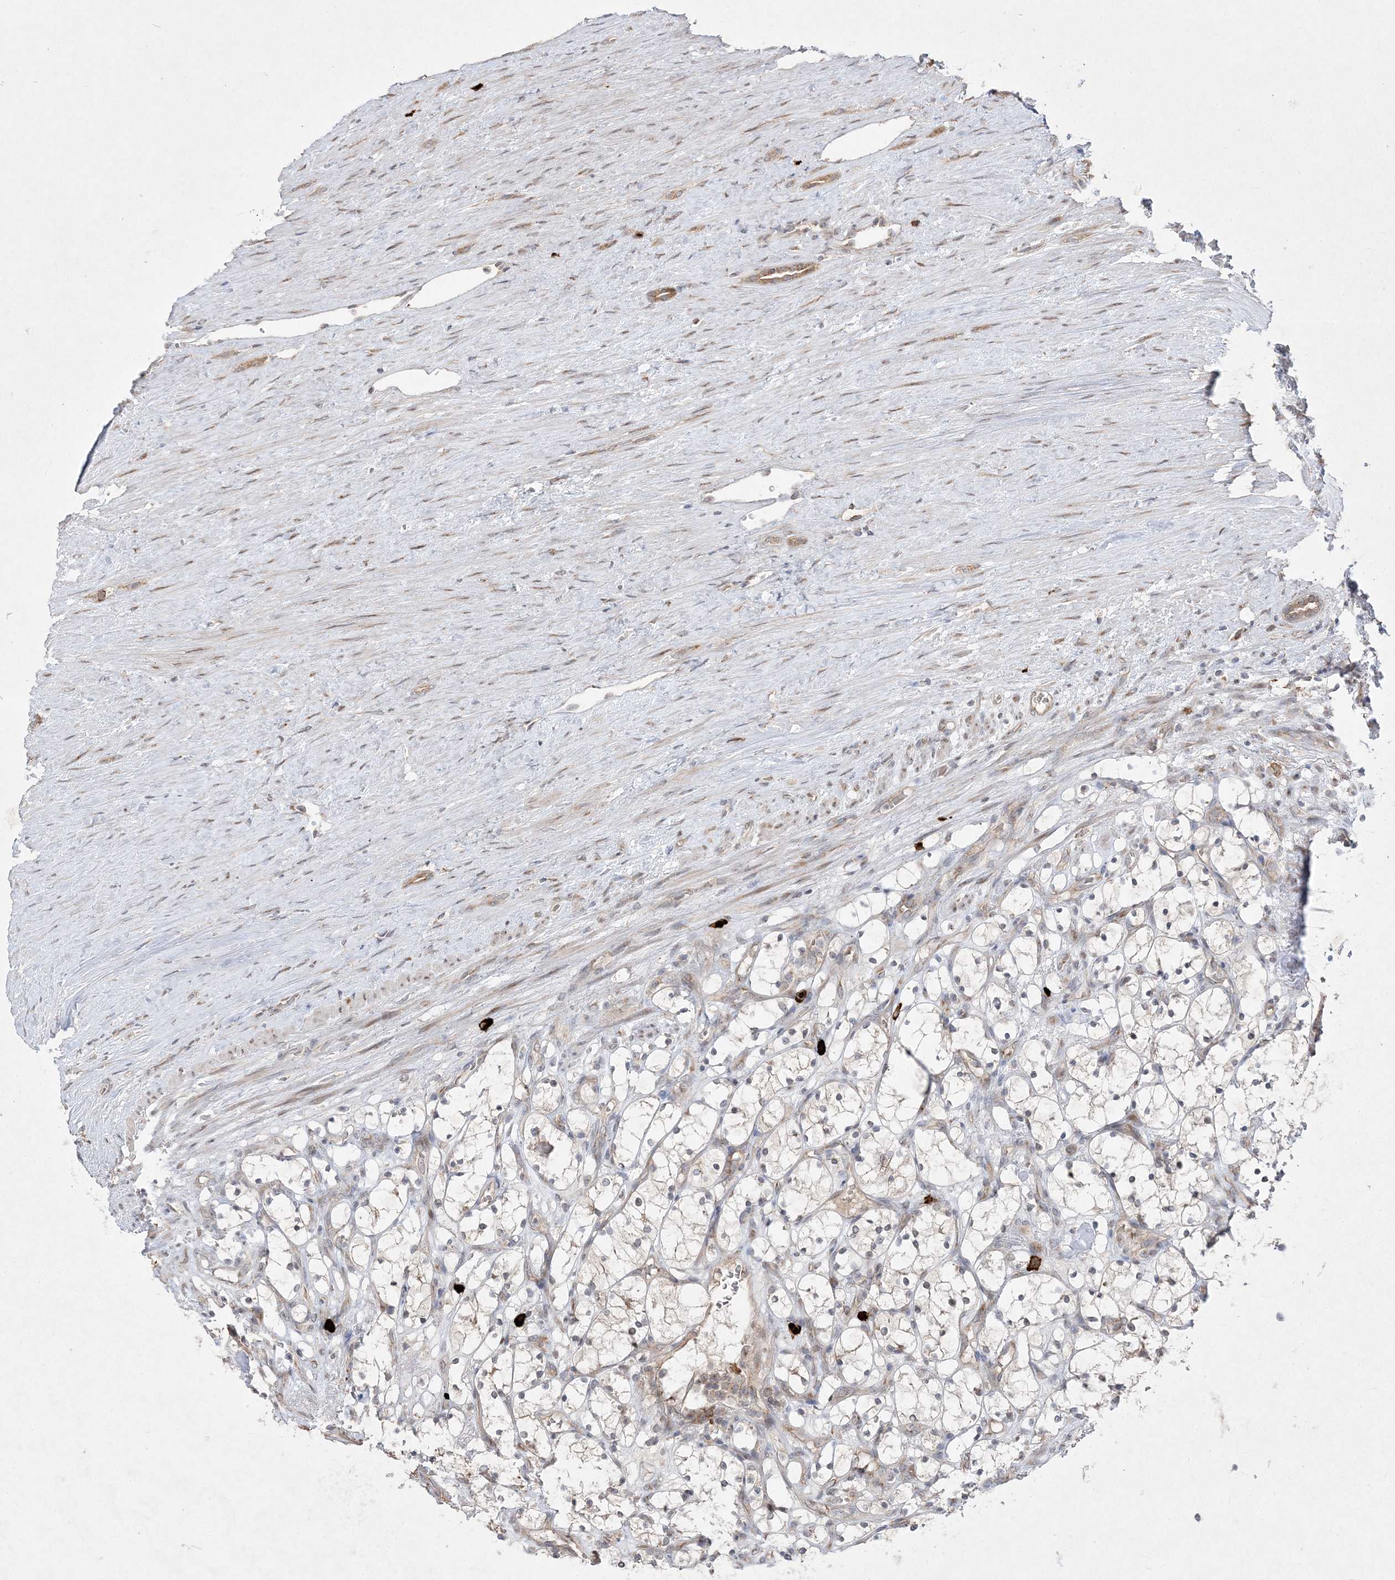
{"staining": {"intensity": "negative", "quantity": "none", "location": "none"}, "tissue": "renal cancer", "cell_type": "Tumor cells", "image_type": "cancer", "snomed": [{"axis": "morphology", "description": "Adenocarcinoma, NOS"}, {"axis": "topography", "description": "Kidney"}], "caption": "DAB immunohistochemical staining of human renal cancer reveals no significant positivity in tumor cells. (Brightfield microscopy of DAB IHC at high magnification).", "gene": "CLNK", "patient": {"sex": "female", "age": 69}}